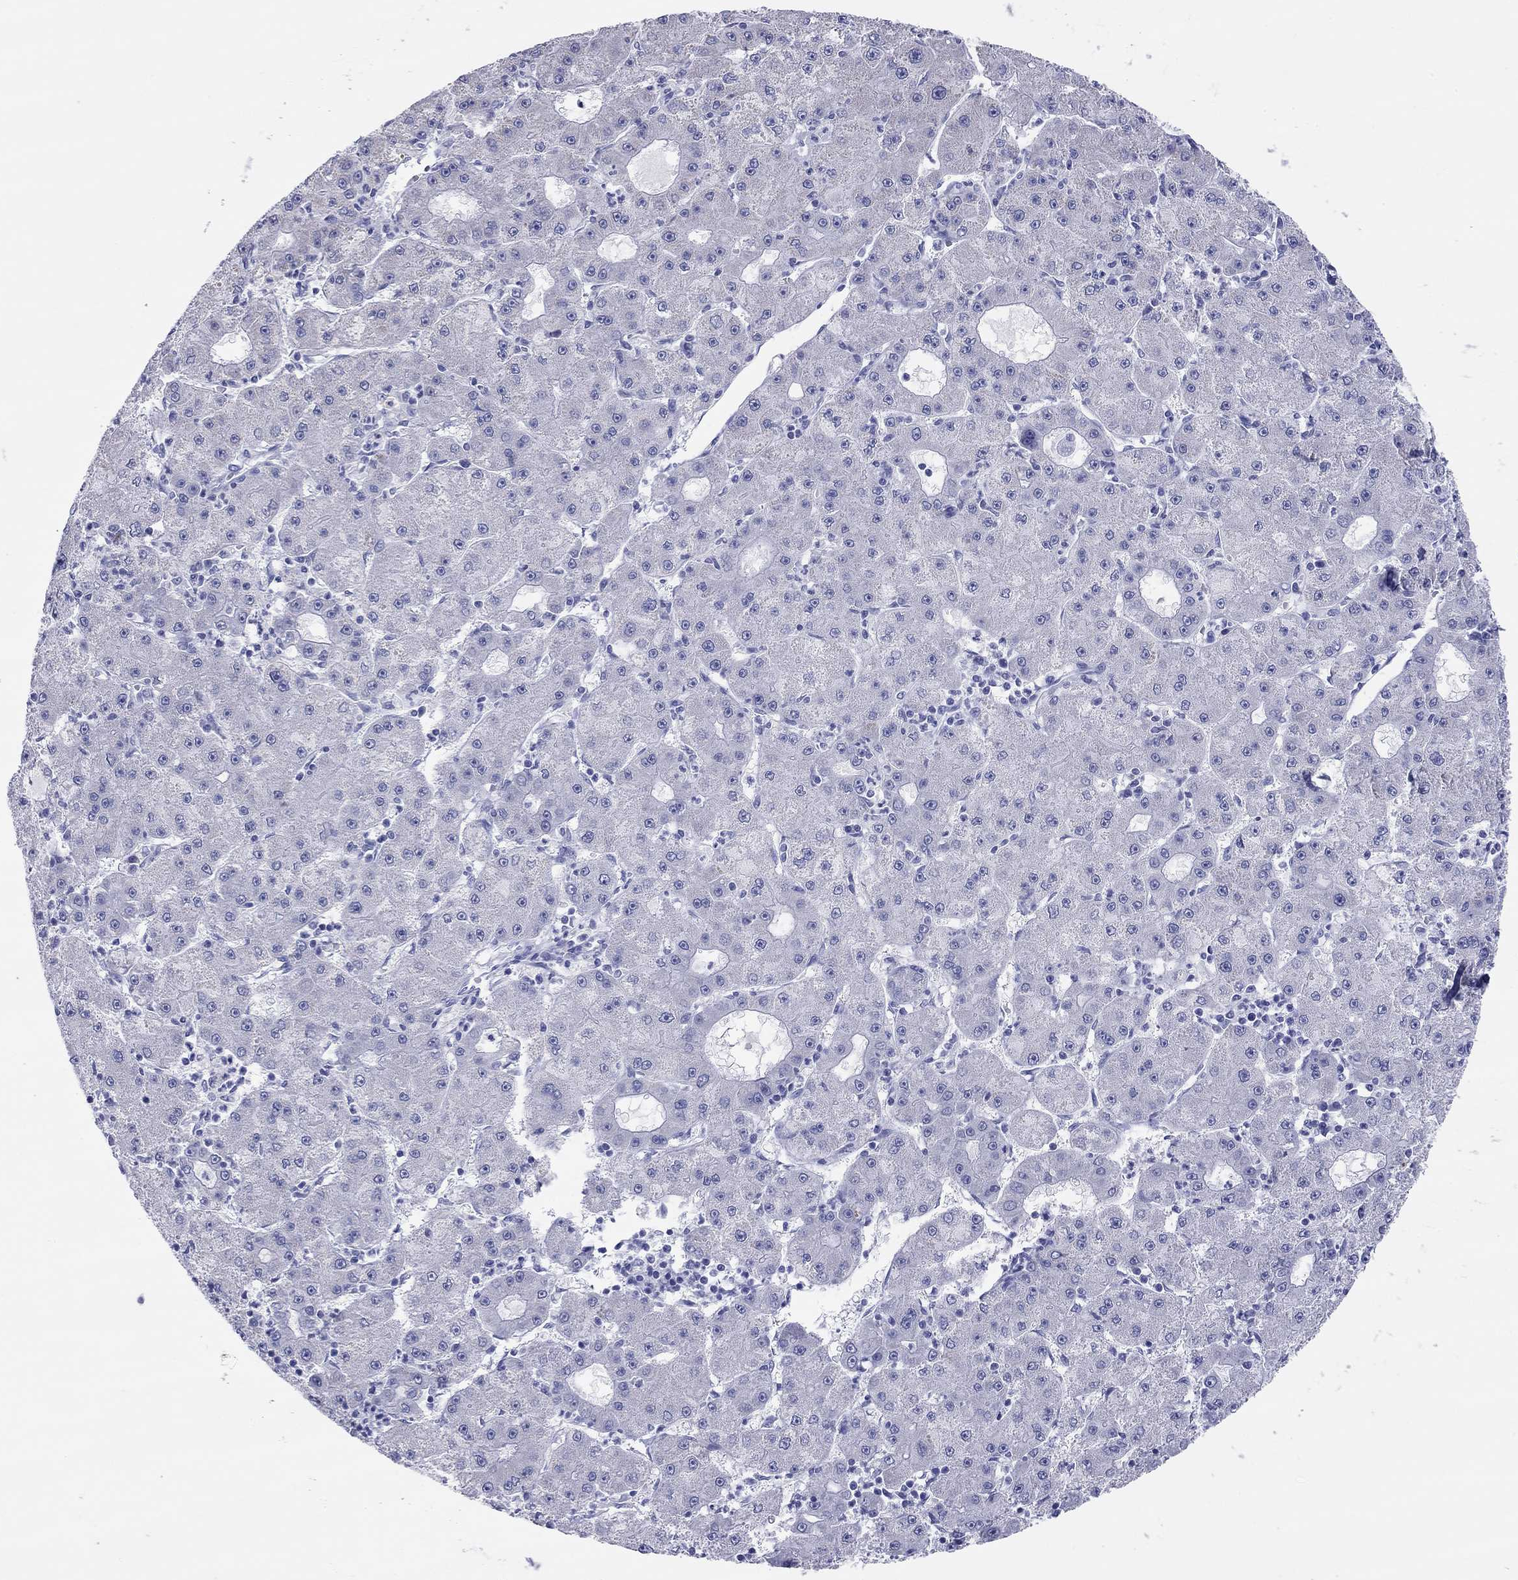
{"staining": {"intensity": "negative", "quantity": "none", "location": "none"}, "tissue": "liver cancer", "cell_type": "Tumor cells", "image_type": "cancer", "snomed": [{"axis": "morphology", "description": "Carcinoma, Hepatocellular, NOS"}, {"axis": "topography", "description": "Liver"}], "caption": "Protein analysis of liver cancer (hepatocellular carcinoma) demonstrates no significant staining in tumor cells.", "gene": "DPY19L2", "patient": {"sex": "male", "age": 73}}